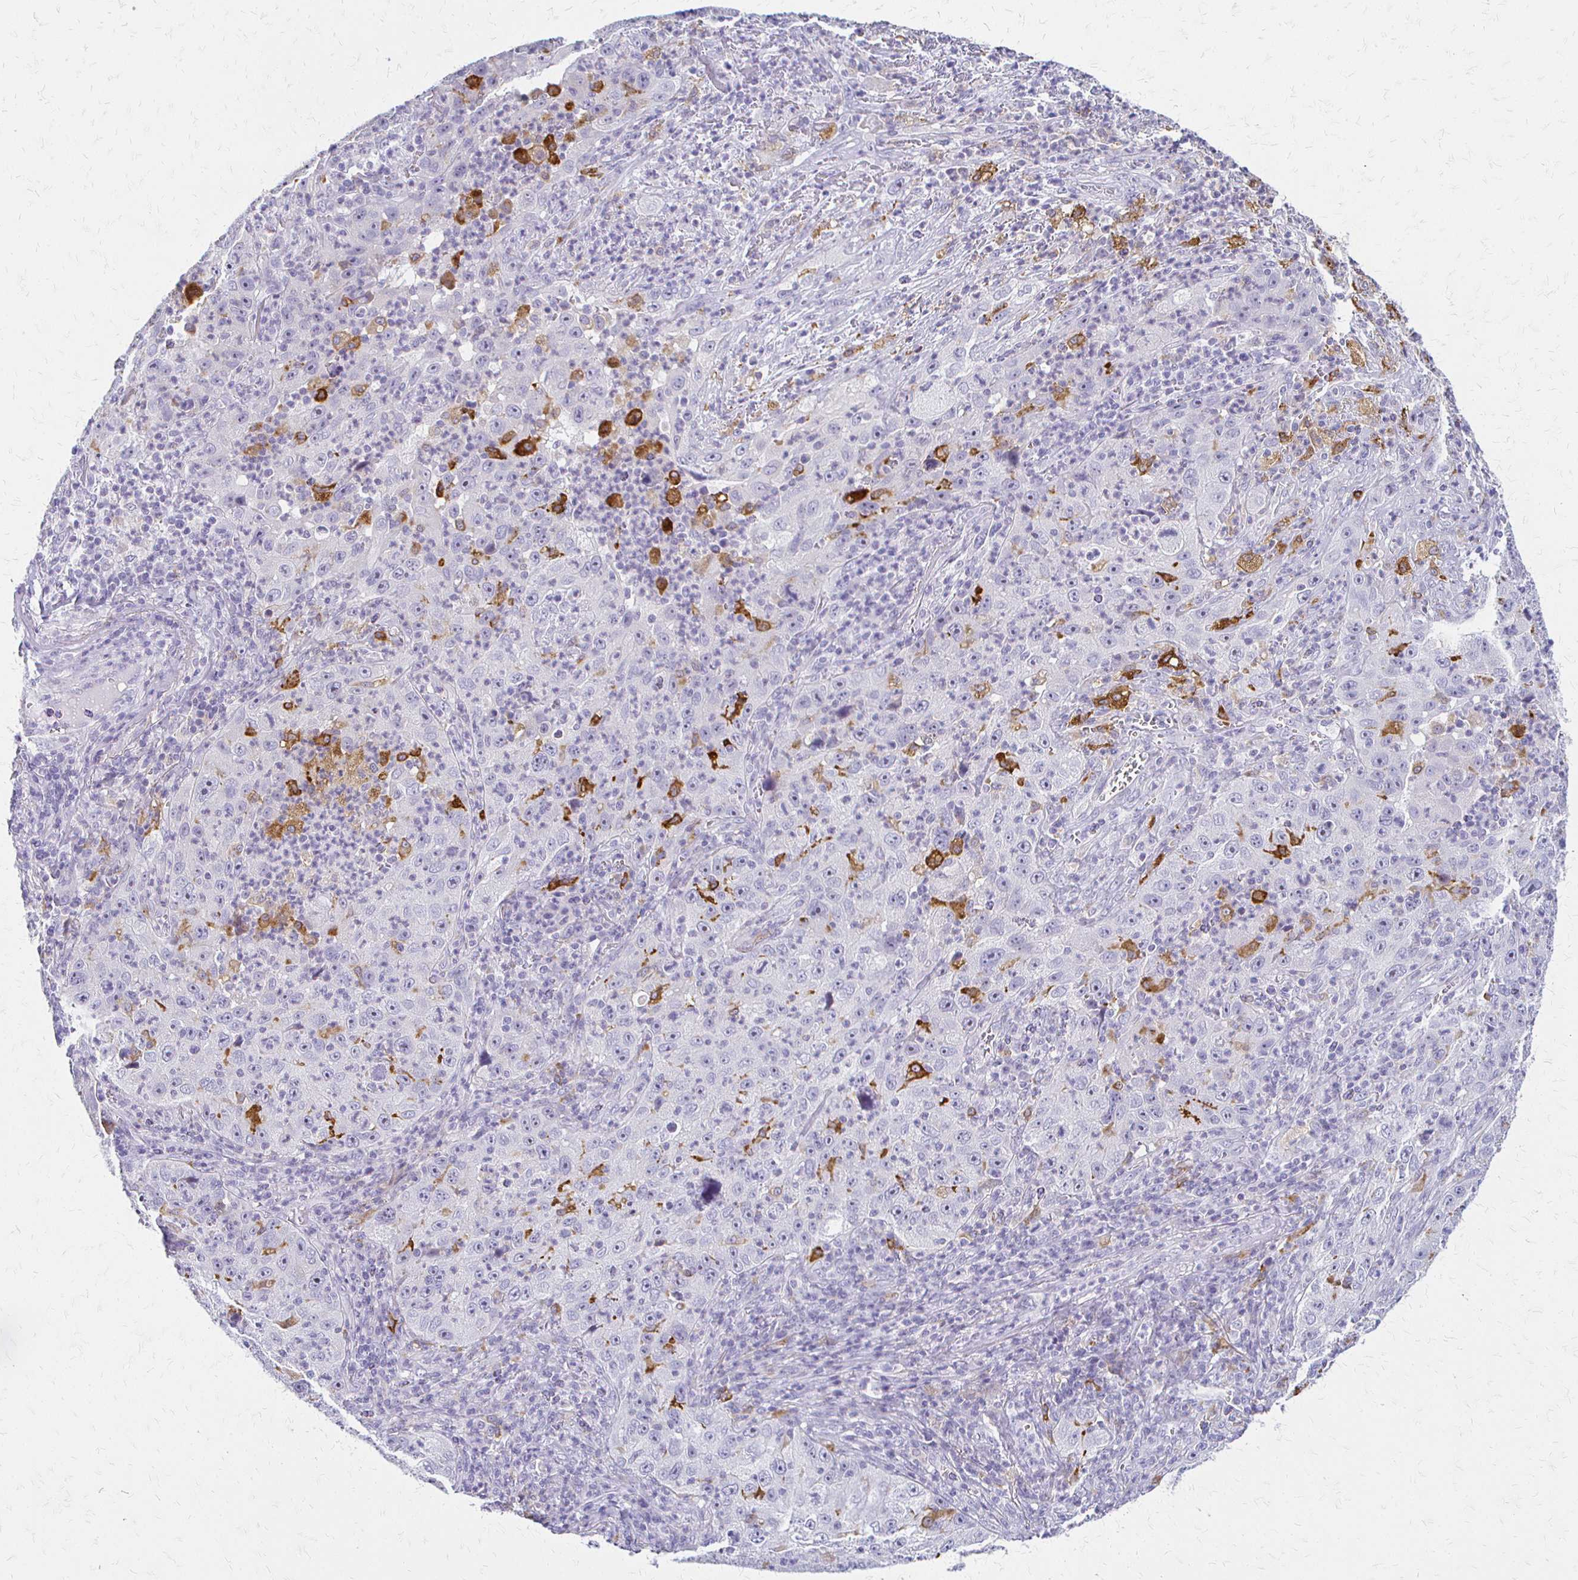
{"staining": {"intensity": "negative", "quantity": "none", "location": "none"}, "tissue": "lung cancer", "cell_type": "Tumor cells", "image_type": "cancer", "snomed": [{"axis": "morphology", "description": "Squamous cell carcinoma, NOS"}, {"axis": "topography", "description": "Lung"}], "caption": "Tumor cells are negative for protein expression in human lung squamous cell carcinoma.", "gene": "ACP5", "patient": {"sex": "male", "age": 71}}